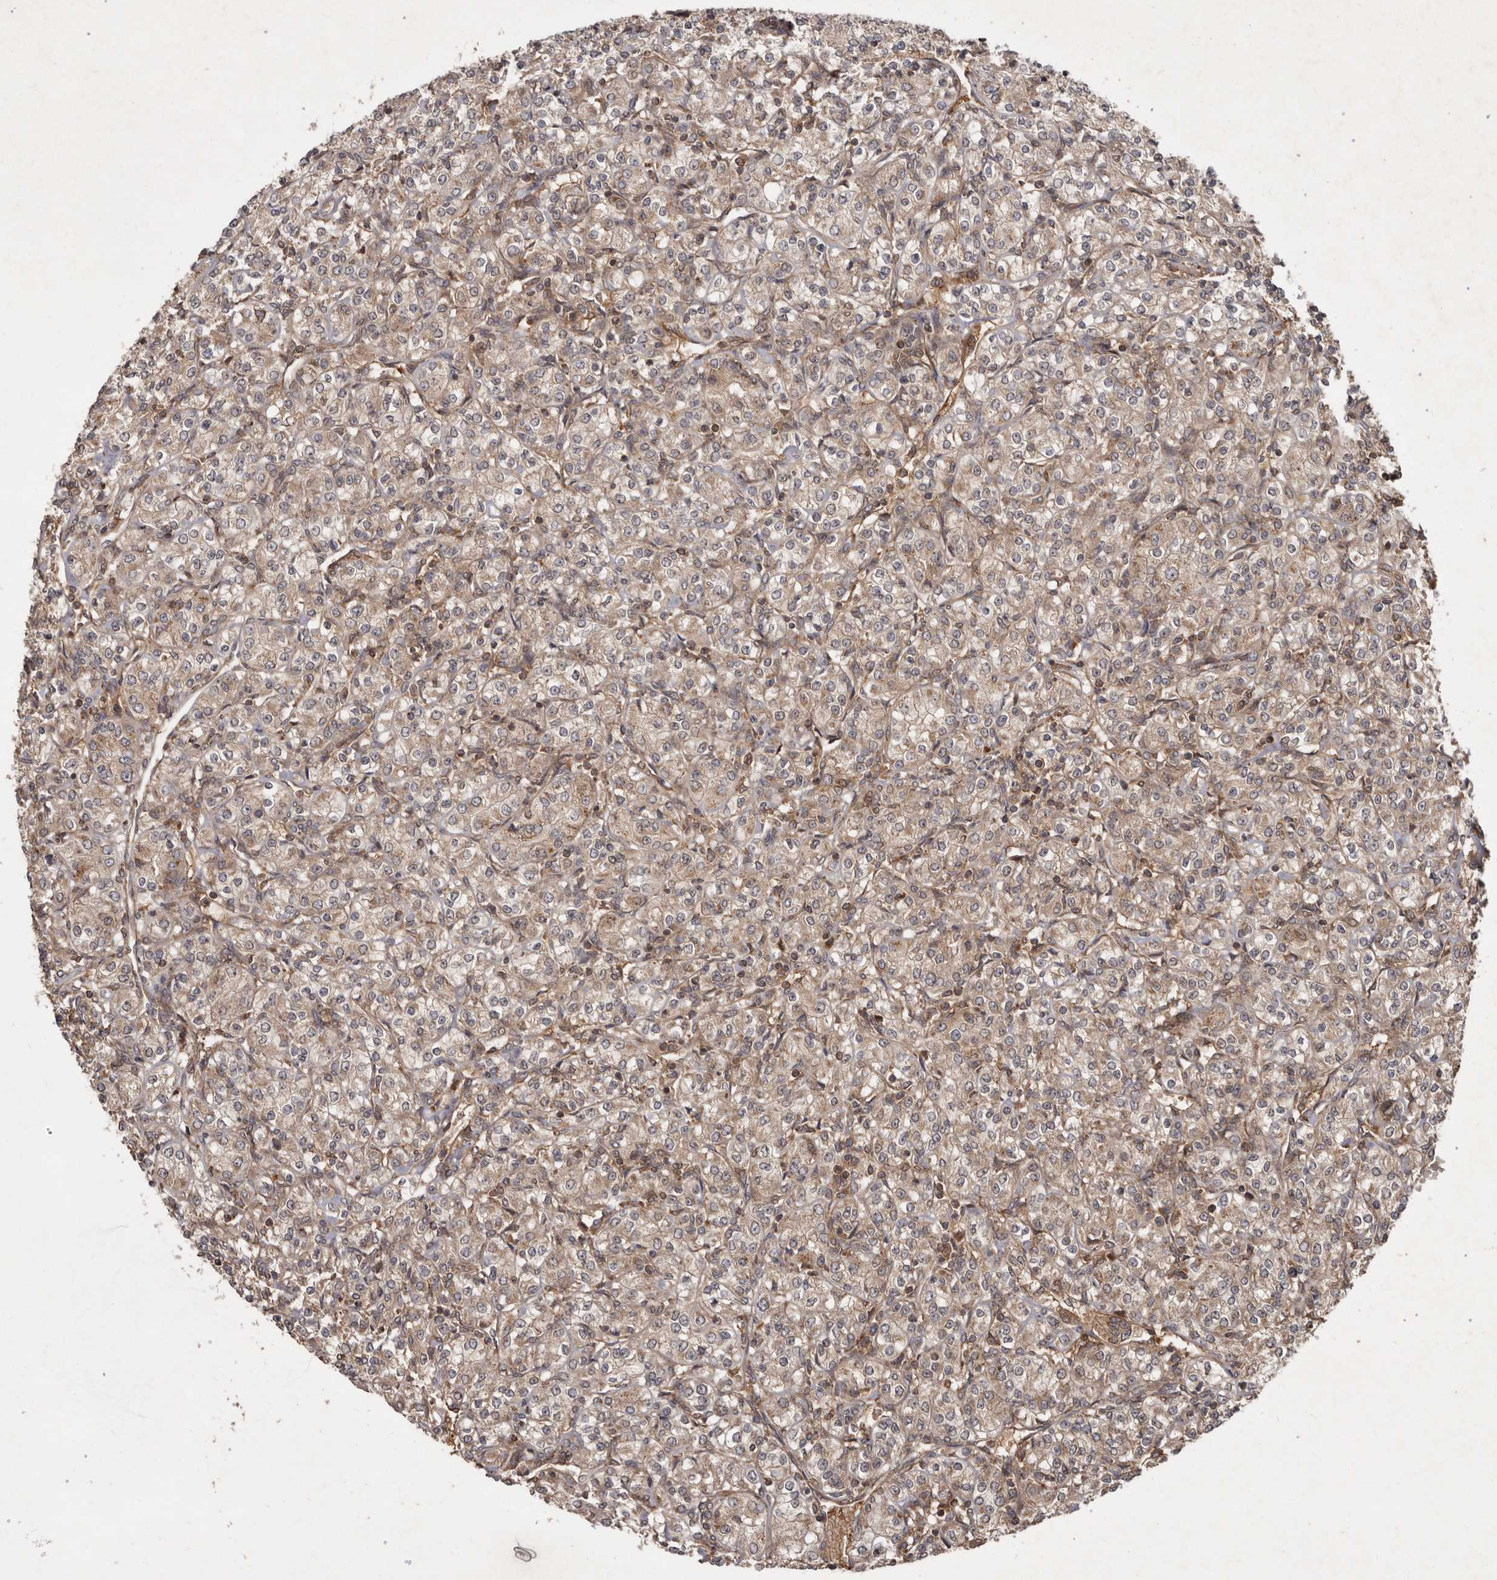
{"staining": {"intensity": "weak", "quantity": "25%-75%", "location": "cytoplasmic/membranous"}, "tissue": "renal cancer", "cell_type": "Tumor cells", "image_type": "cancer", "snomed": [{"axis": "morphology", "description": "Adenocarcinoma, NOS"}, {"axis": "topography", "description": "Kidney"}], "caption": "Adenocarcinoma (renal) stained for a protein reveals weak cytoplasmic/membranous positivity in tumor cells.", "gene": "STK36", "patient": {"sex": "male", "age": 77}}